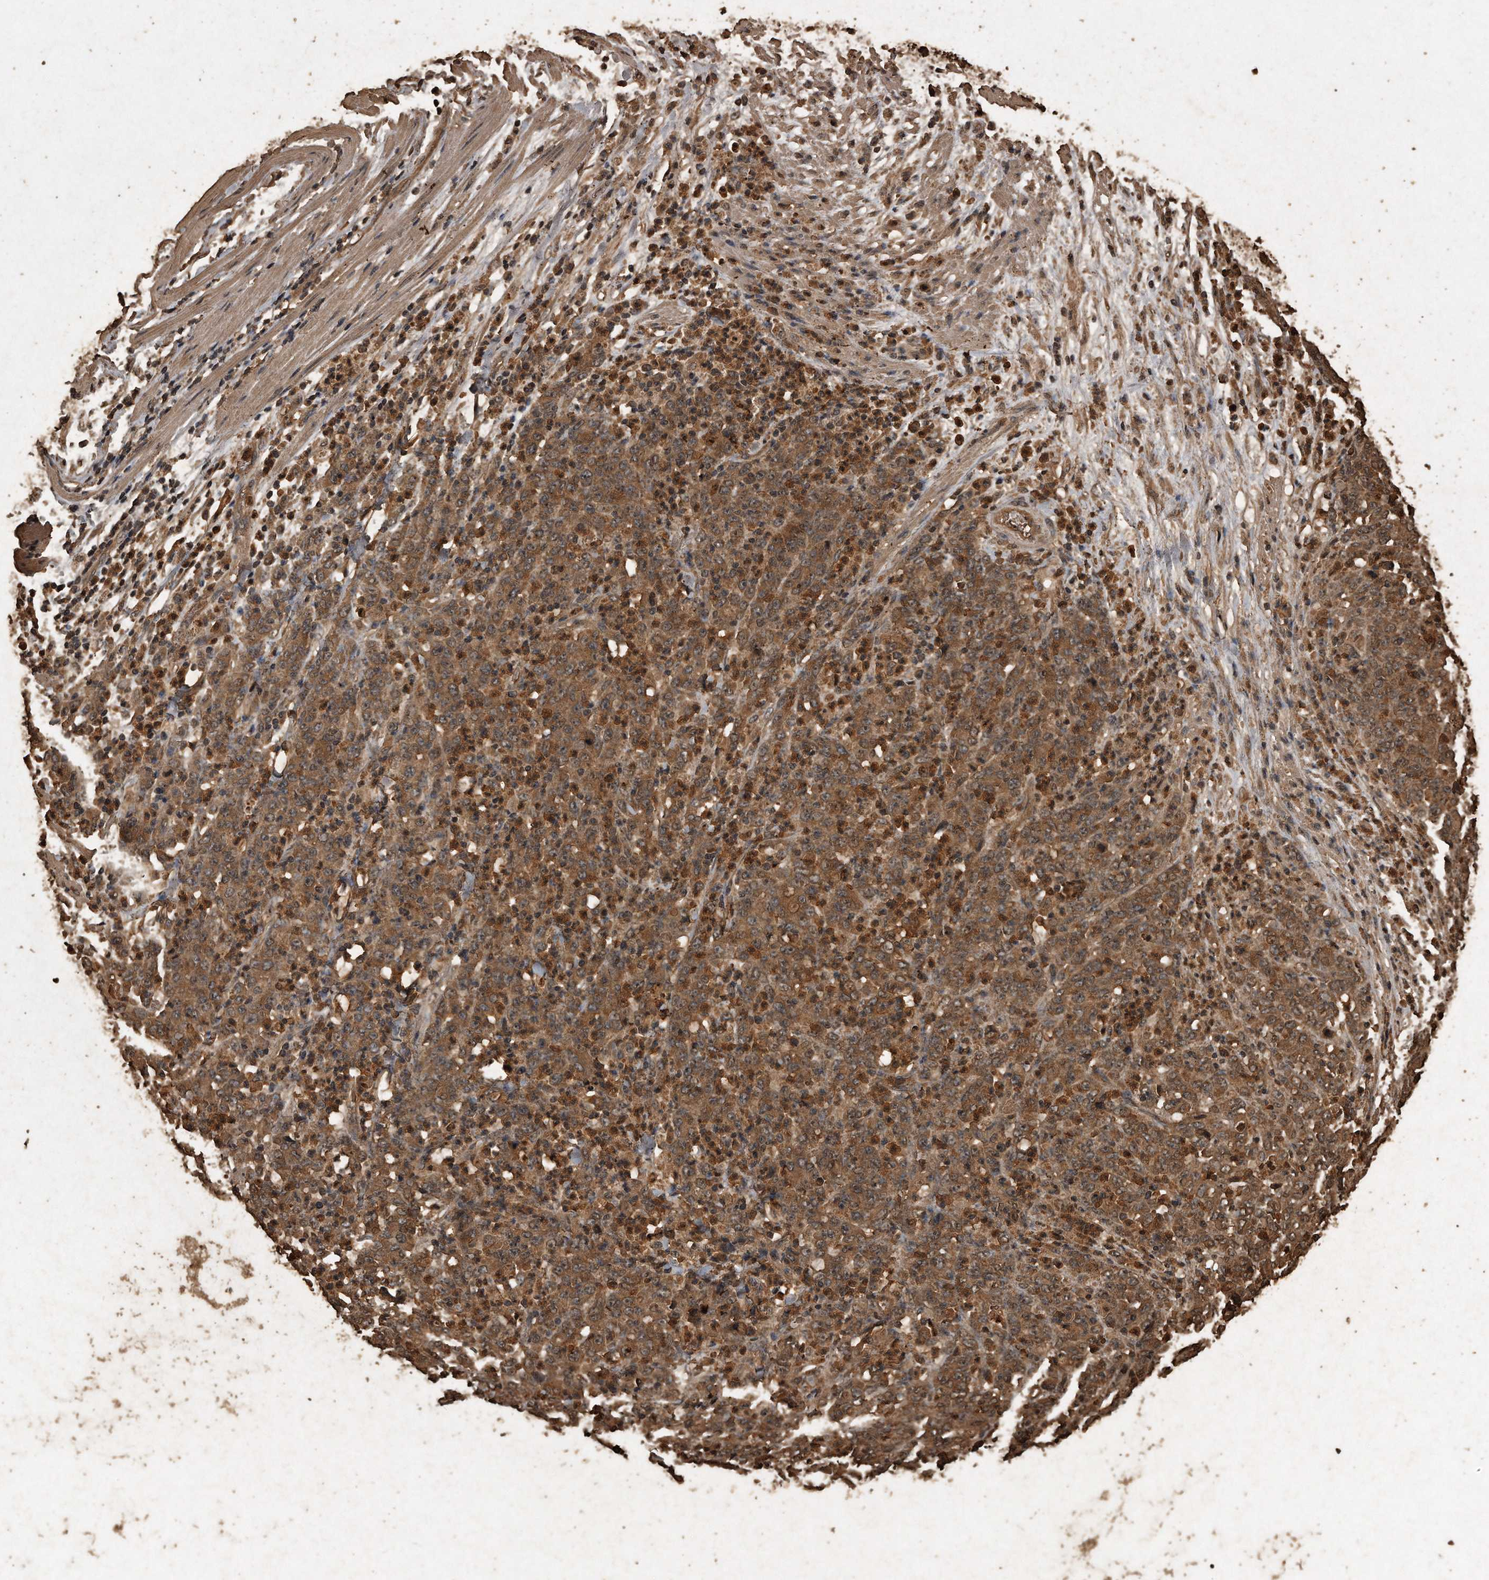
{"staining": {"intensity": "moderate", "quantity": ">75%", "location": "cytoplasmic/membranous"}, "tissue": "stomach cancer", "cell_type": "Tumor cells", "image_type": "cancer", "snomed": [{"axis": "morphology", "description": "Adenocarcinoma, NOS"}, {"axis": "topography", "description": "Stomach, lower"}], "caption": "Brown immunohistochemical staining in human adenocarcinoma (stomach) demonstrates moderate cytoplasmic/membranous positivity in about >75% of tumor cells. (DAB (3,3'-diaminobenzidine) = brown stain, brightfield microscopy at high magnification).", "gene": "CFLAR", "patient": {"sex": "female", "age": 71}}